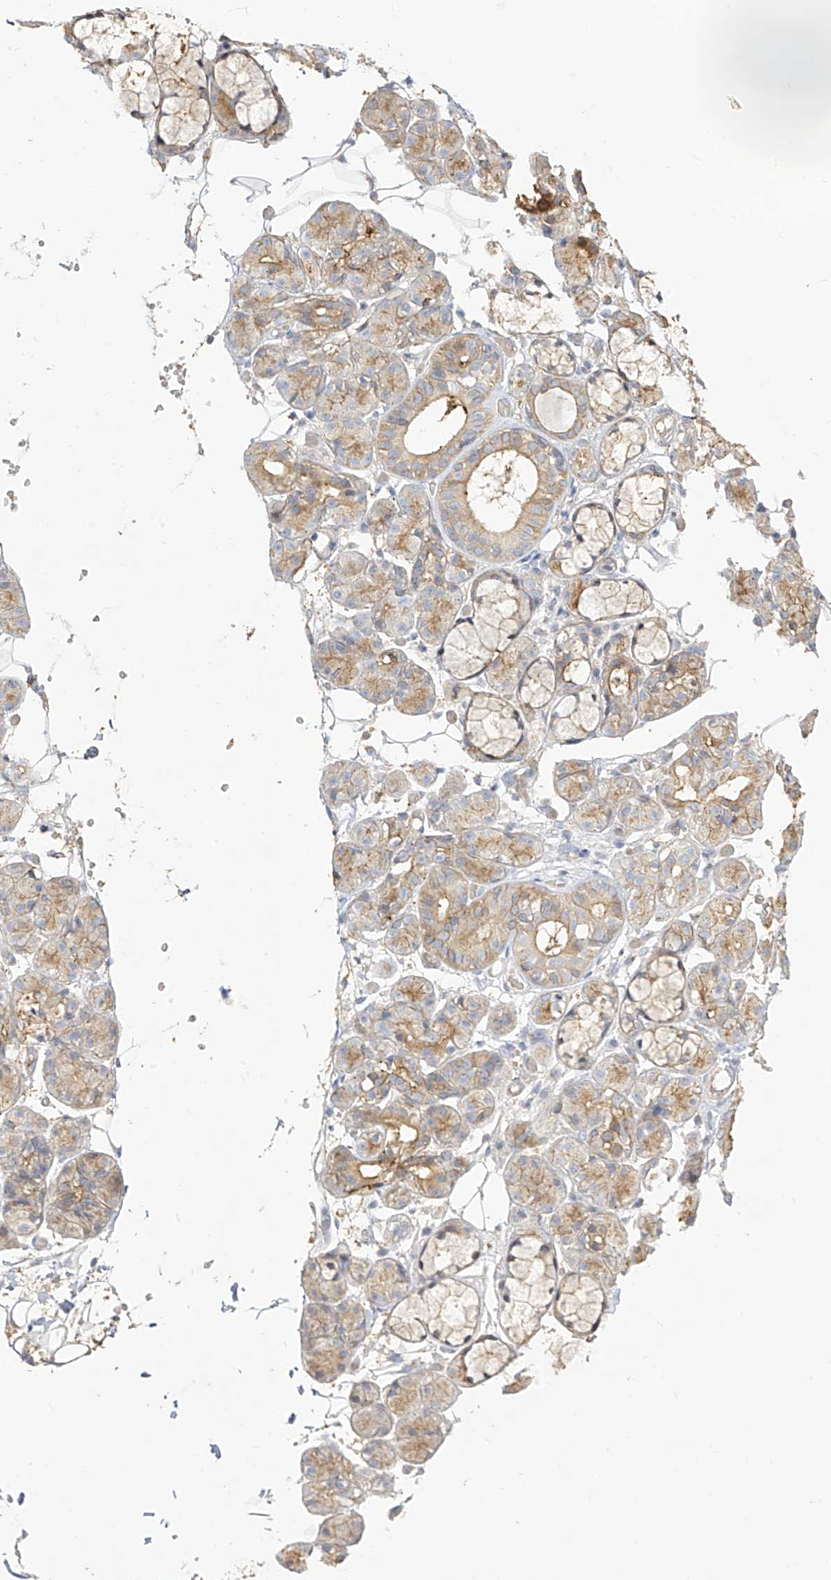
{"staining": {"intensity": "weak", "quantity": "25%-75%", "location": "cytoplasmic/membranous"}, "tissue": "salivary gland", "cell_type": "Glandular cells", "image_type": "normal", "snomed": [{"axis": "morphology", "description": "Normal tissue, NOS"}, {"axis": "topography", "description": "Salivary gland"}], "caption": "IHC (DAB) staining of unremarkable human salivary gland displays weak cytoplasmic/membranous protein positivity in approximately 25%-75% of glandular cells.", "gene": "ZGRF1", "patient": {"sex": "male", "age": 63}}